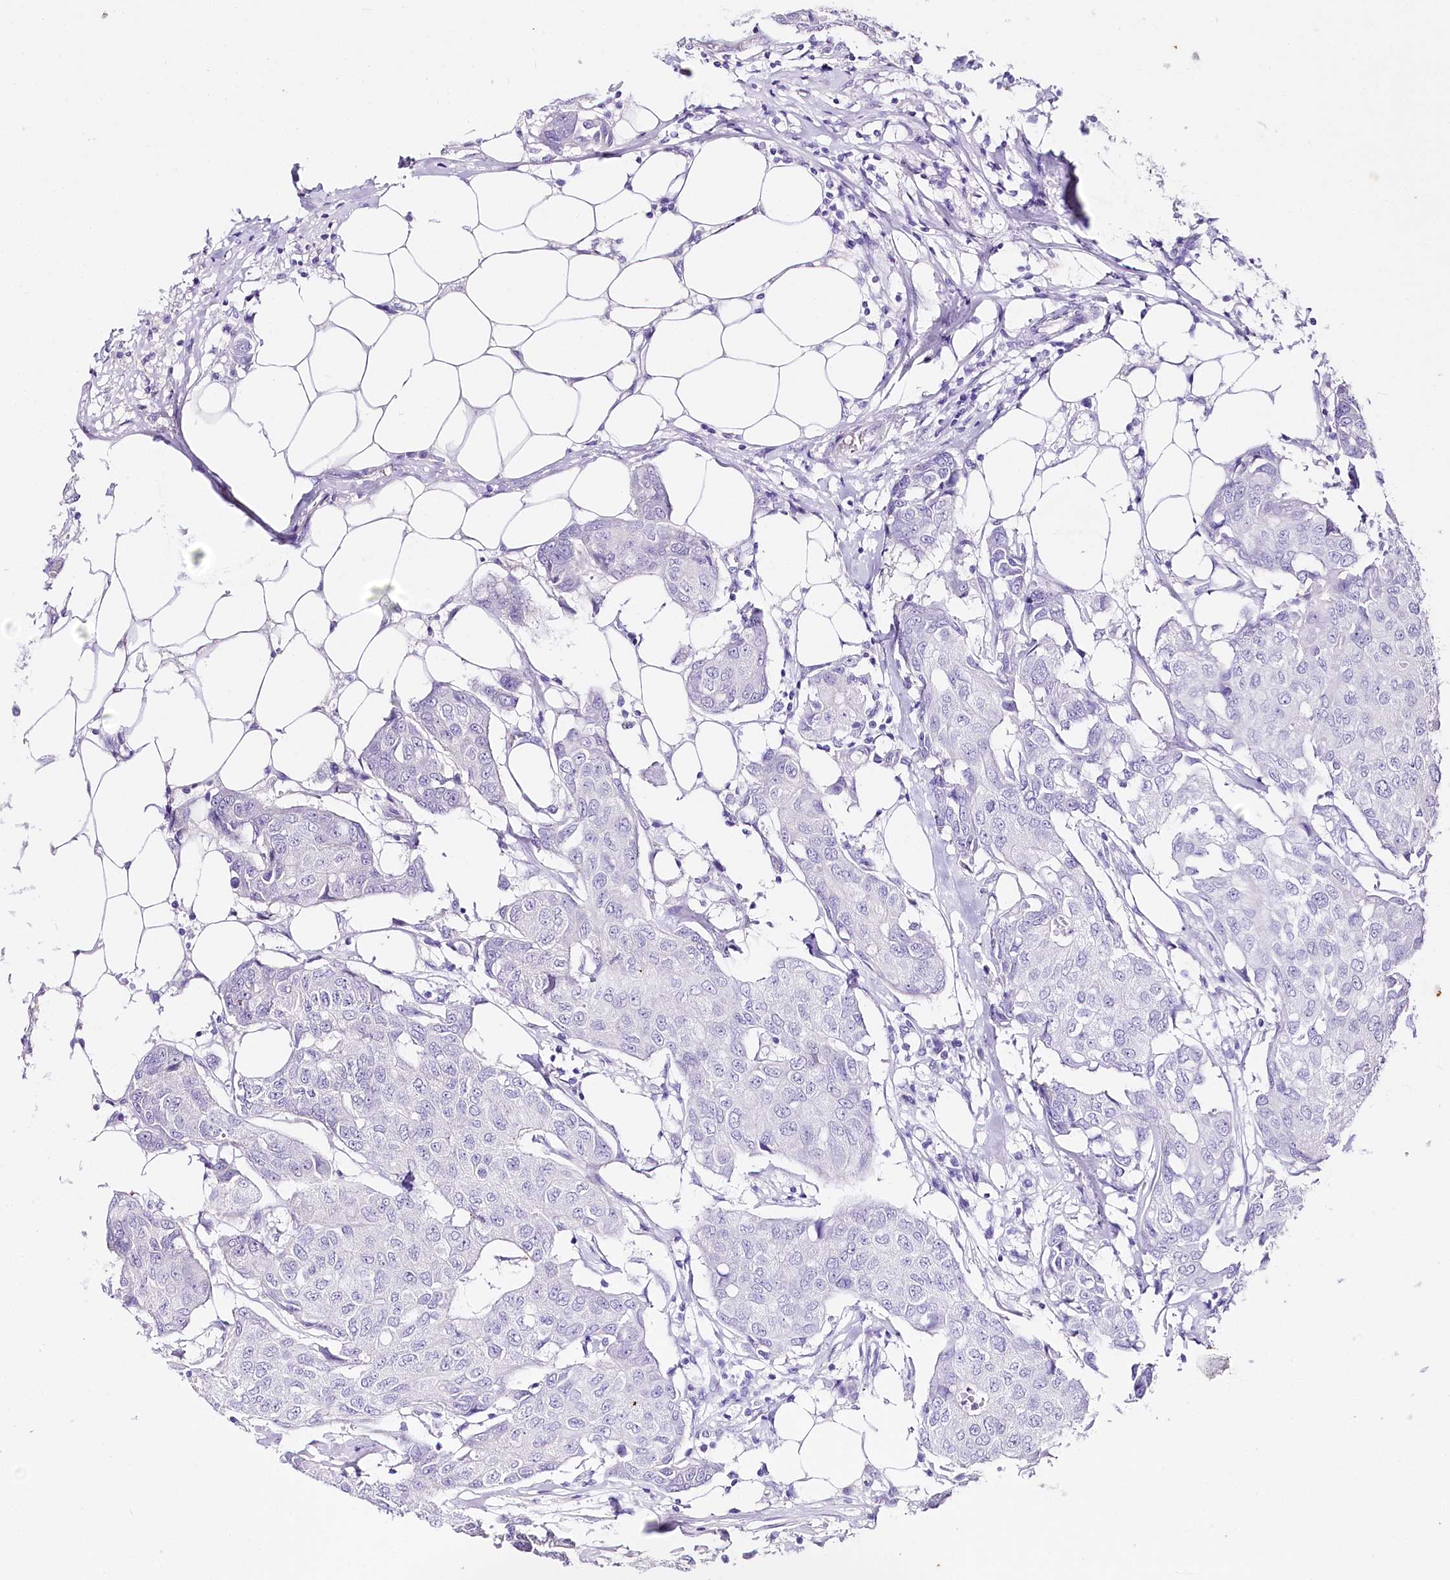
{"staining": {"intensity": "negative", "quantity": "none", "location": "none"}, "tissue": "breast cancer", "cell_type": "Tumor cells", "image_type": "cancer", "snomed": [{"axis": "morphology", "description": "Duct carcinoma"}, {"axis": "topography", "description": "Breast"}], "caption": "DAB (3,3'-diaminobenzidine) immunohistochemical staining of human breast cancer demonstrates no significant expression in tumor cells. (IHC, brightfield microscopy, high magnification).", "gene": "ZNF226", "patient": {"sex": "female", "age": 80}}